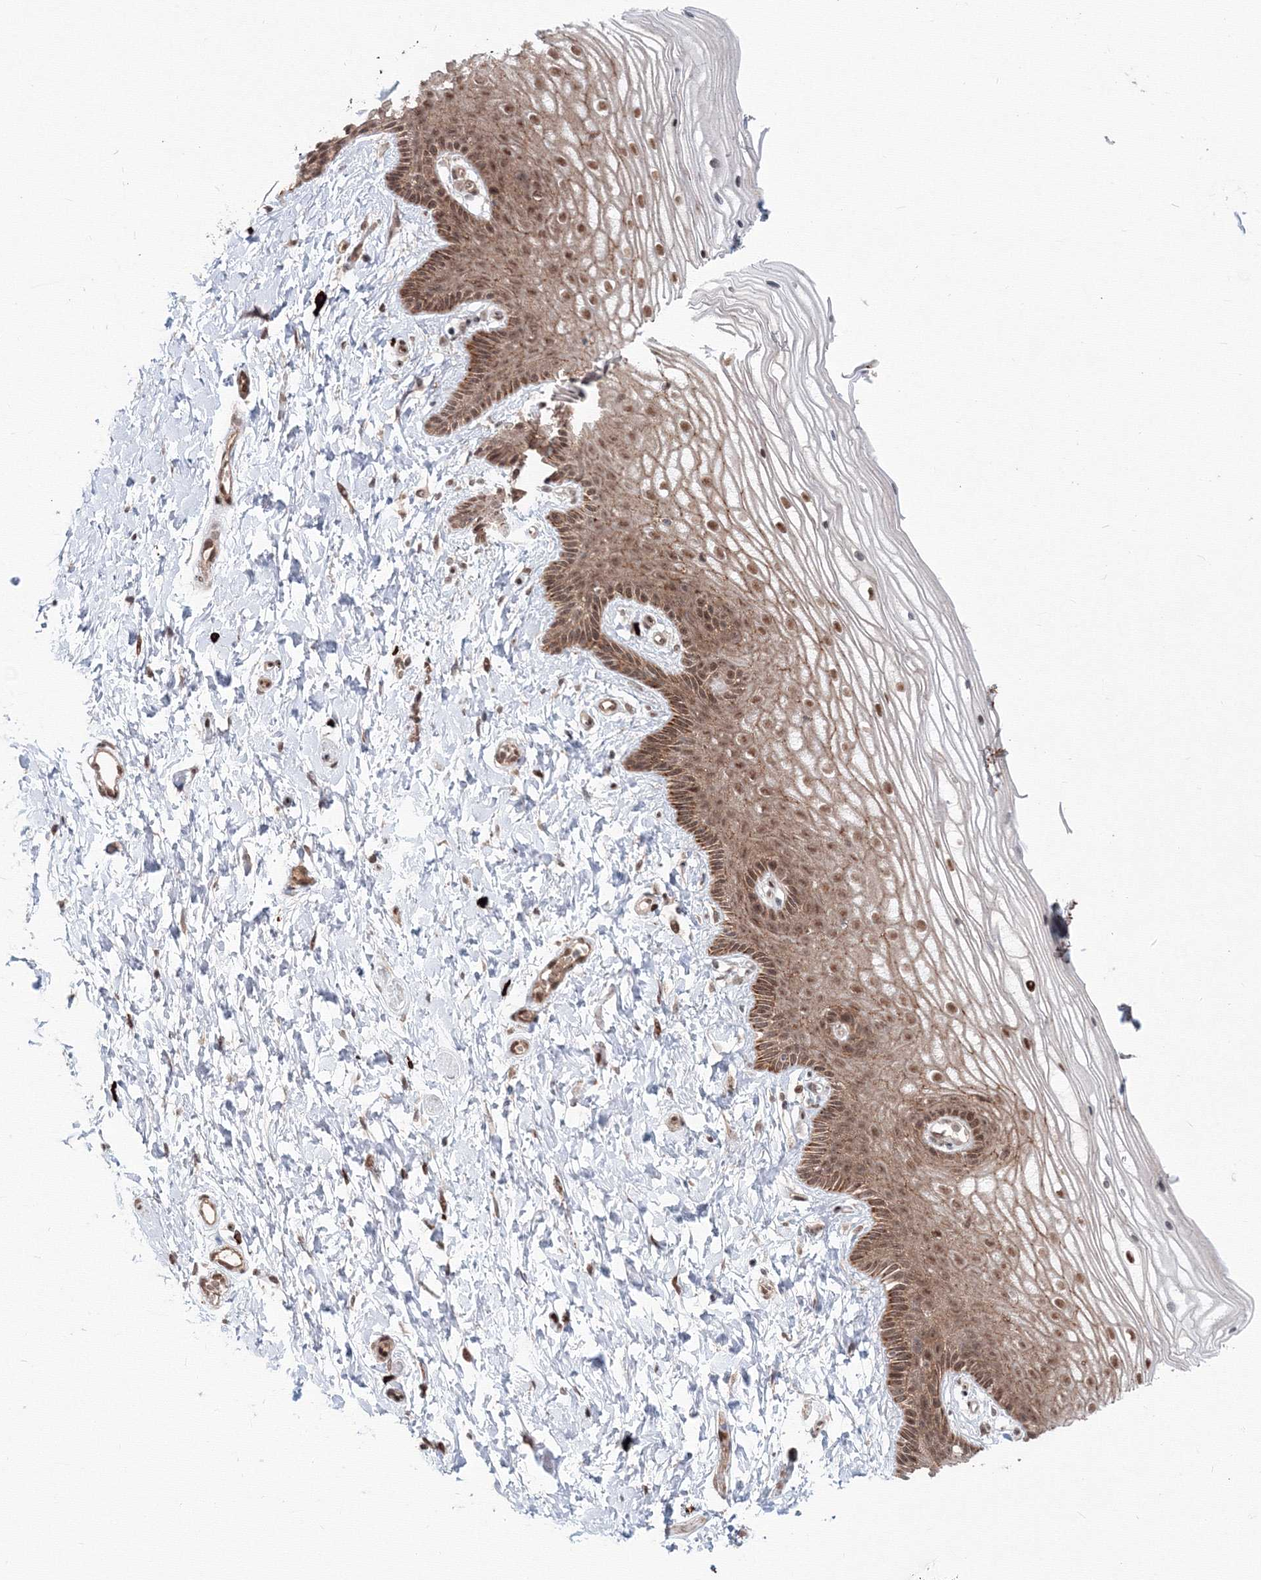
{"staining": {"intensity": "moderate", "quantity": ">75%", "location": "cytoplasmic/membranous,nuclear"}, "tissue": "vagina", "cell_type": "Squamous epithelial cells", "image_type": "normal", "snomed": [{"axis": "morphology", "description": "Normal tissue, NOS"}, {"axis": "topography", "description": "Vagina"}, {"axis": "topography", "description": "Cervix"}], "caption": "DAB immunohistochemical staining of normal vagina exhibits moderate cytoplasmic/membranous,nuclear protein staining in approximately >75% of squamous epithelial cells.", "gene": "SH3PXD2A", "patient": {"sex": "female", "age": 40}}